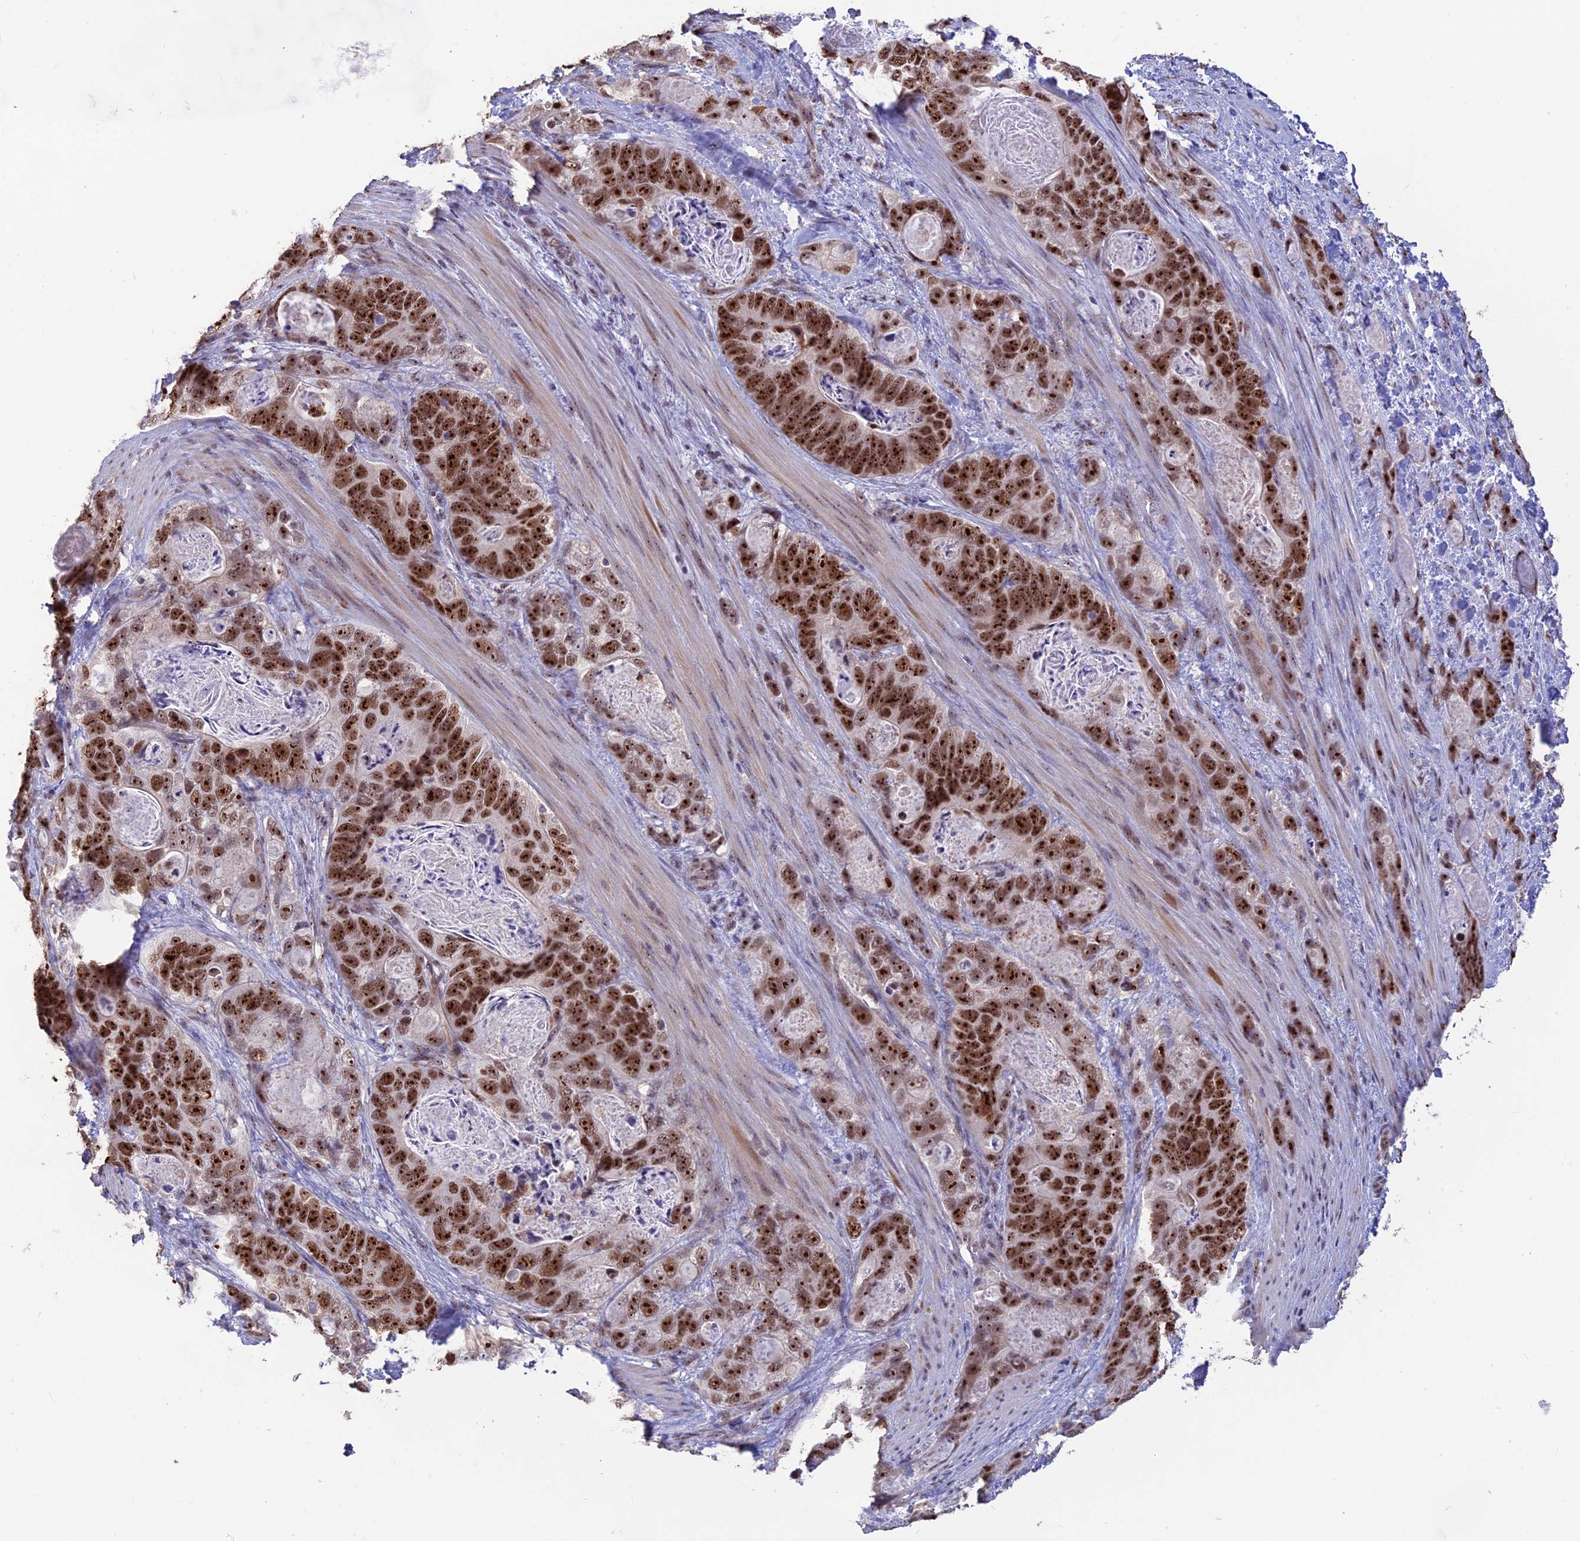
{"staining": {"intensity": "strong", "quantity": ">75%", "location": "nuclear"}, "tissue": "stomach cancer", "cell_type": "Tumor cells", "image_type": "cancer", "snomed": [{"axis": "morphology", "description": "Normal tissue, NOS"}, {"axis": "morphology", "description": "Adenocarcinoma, NOS"}, {"axis": "topography", "description": "Stomach"}], "caption": "Stomach adenocarcinoma tissue demonstrates strong nuclear staining in about >75% of tumor cells", "gene": "POLR1G", "patient": {"sex": "female", "age": 89}}